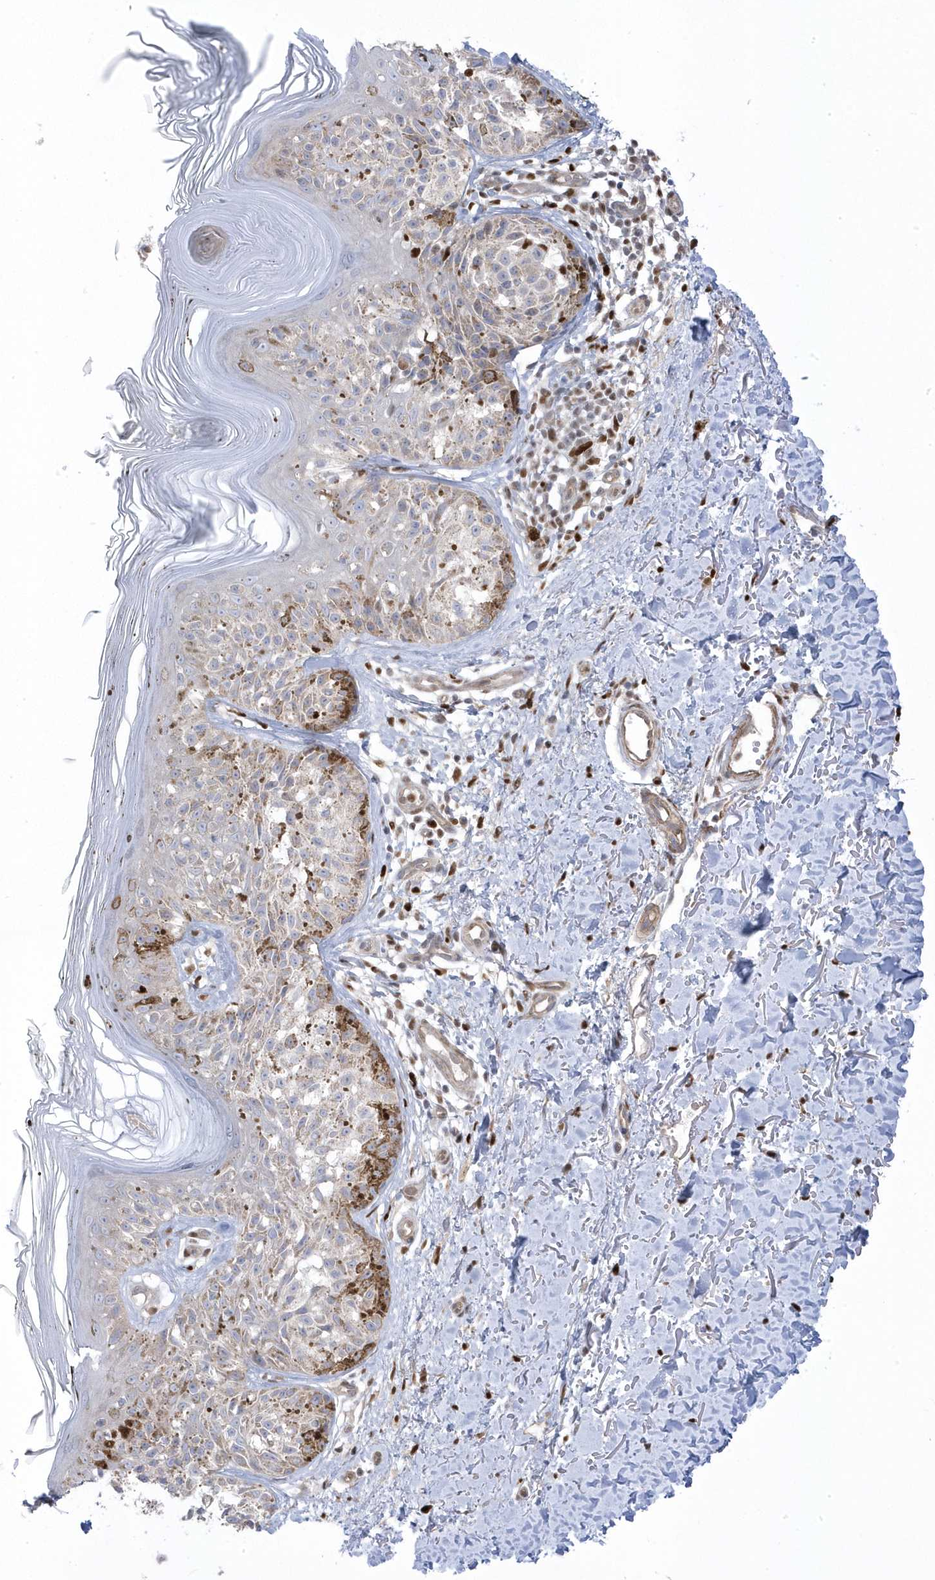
{"staining": {"intensity": "moderate", "quantity": "25%-75%", "location": "cytoplasmic/membranous"}, "tissue": "melanoma", "cell_type": "Tumor cells", "image_type": "cancer", "snomed": [{"axis": "morphology", "description": "Malignant melanoma, NOS"}, {"axis": "topography", "description": "Skin"}], "caption": "Melanoma stained for a protein shows moderate cytoplasmic/membranous positivity in tumor cells. (brown staining indicates protein expression, while blue staining denotes nuclei).", "gene": "GTPBP6", "patient": {"sex": "female", "age": 50}}